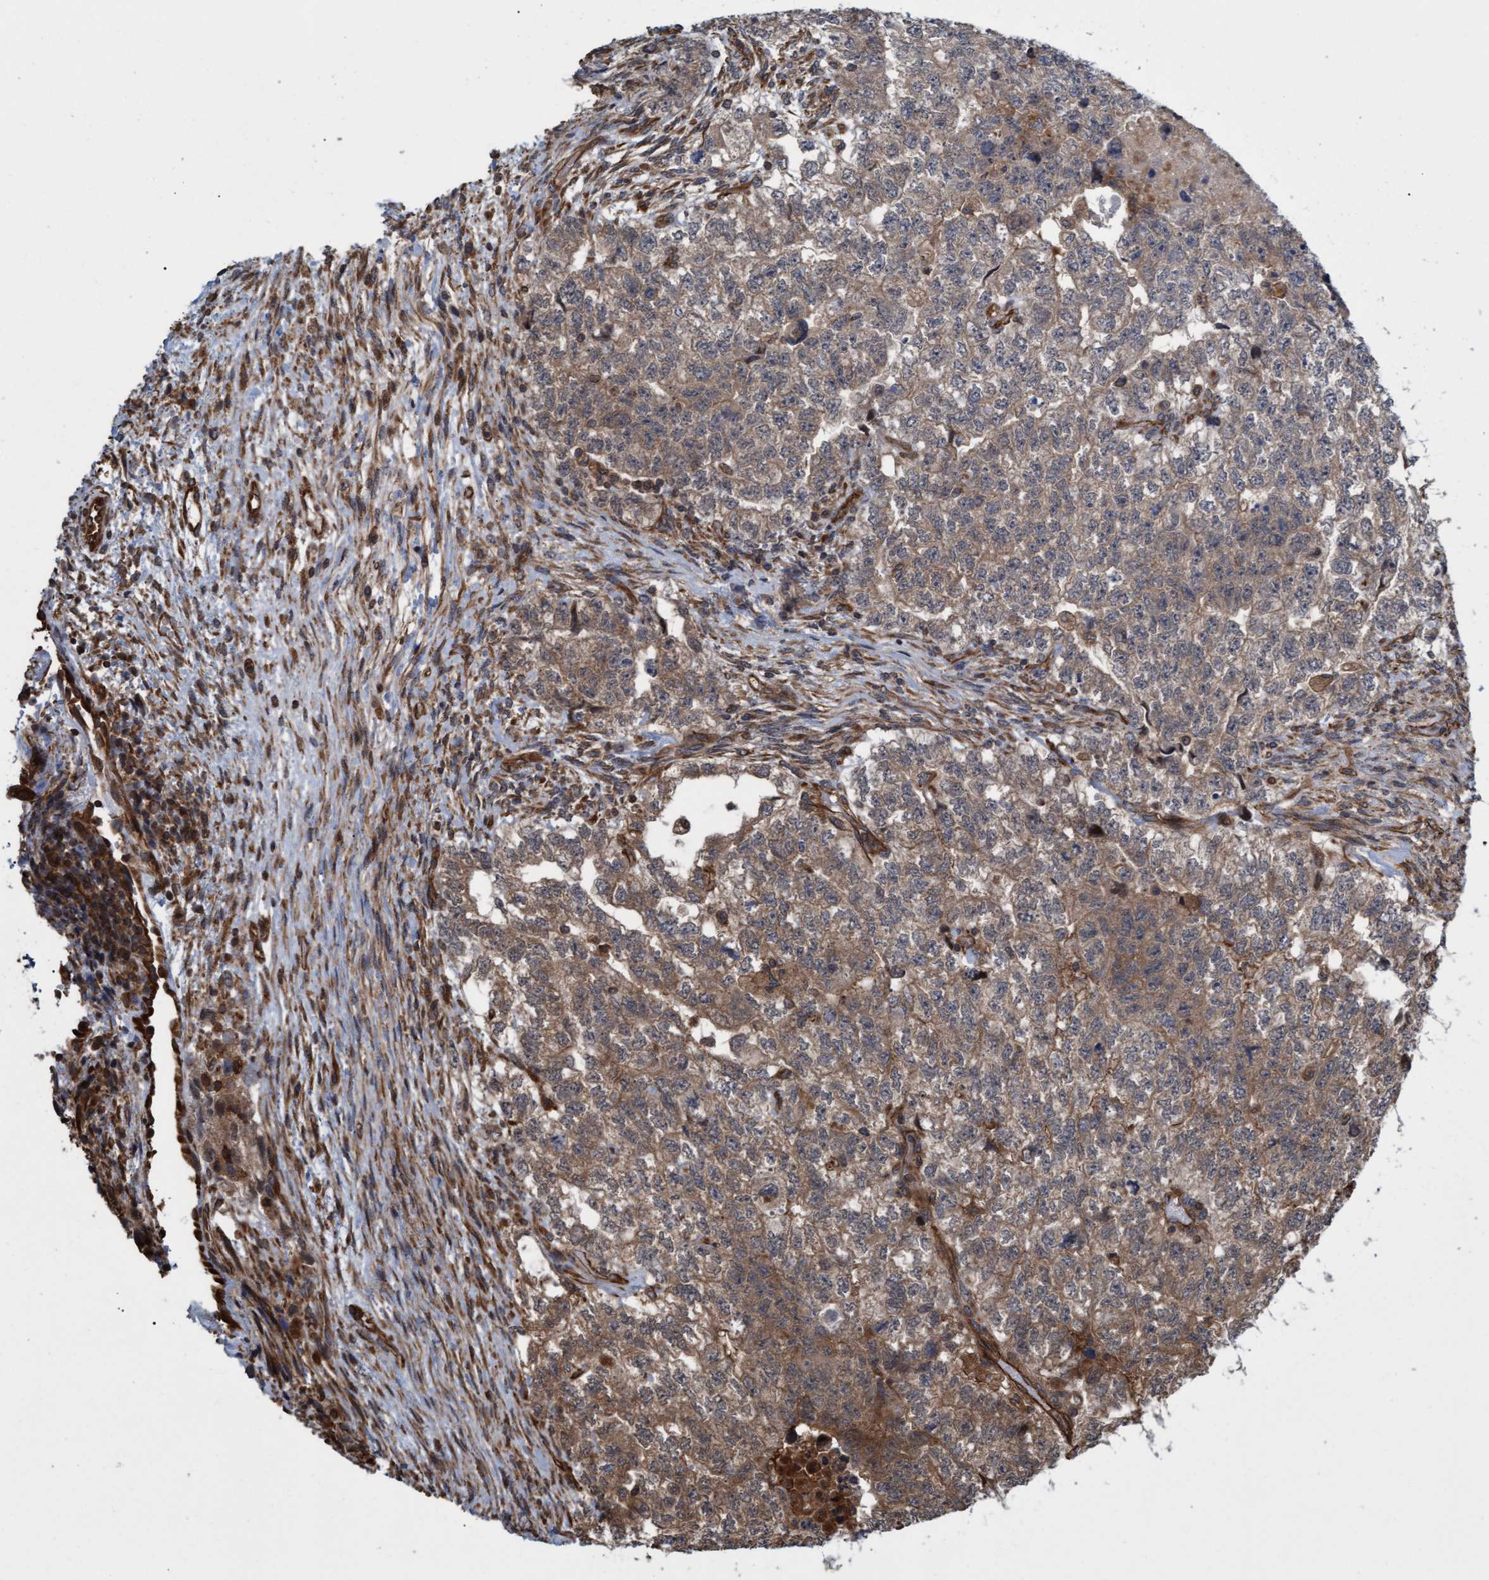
{"staining": {"intensity": "weak", "quantity": ">75%", "location": "cytoplasmic/membranous"}, "tissue": "testis cancer", "cell_type": "Tumor cells", "image_type": "cancer", "snomed": [{"axis": "morphology", "description": "Carcinoma, Embryonal, NOS"}, {"axis": "topography", "description": "Testis"}], "caption": "Tumor cells demonstrate low levels of weak cytoplasmic/membranous positivity in approximately >75% of cells in testis cancer (embryonal carcinoma).", "gene": "TNFRSF10B", "patient": {"sex": "male", "age": 36}}